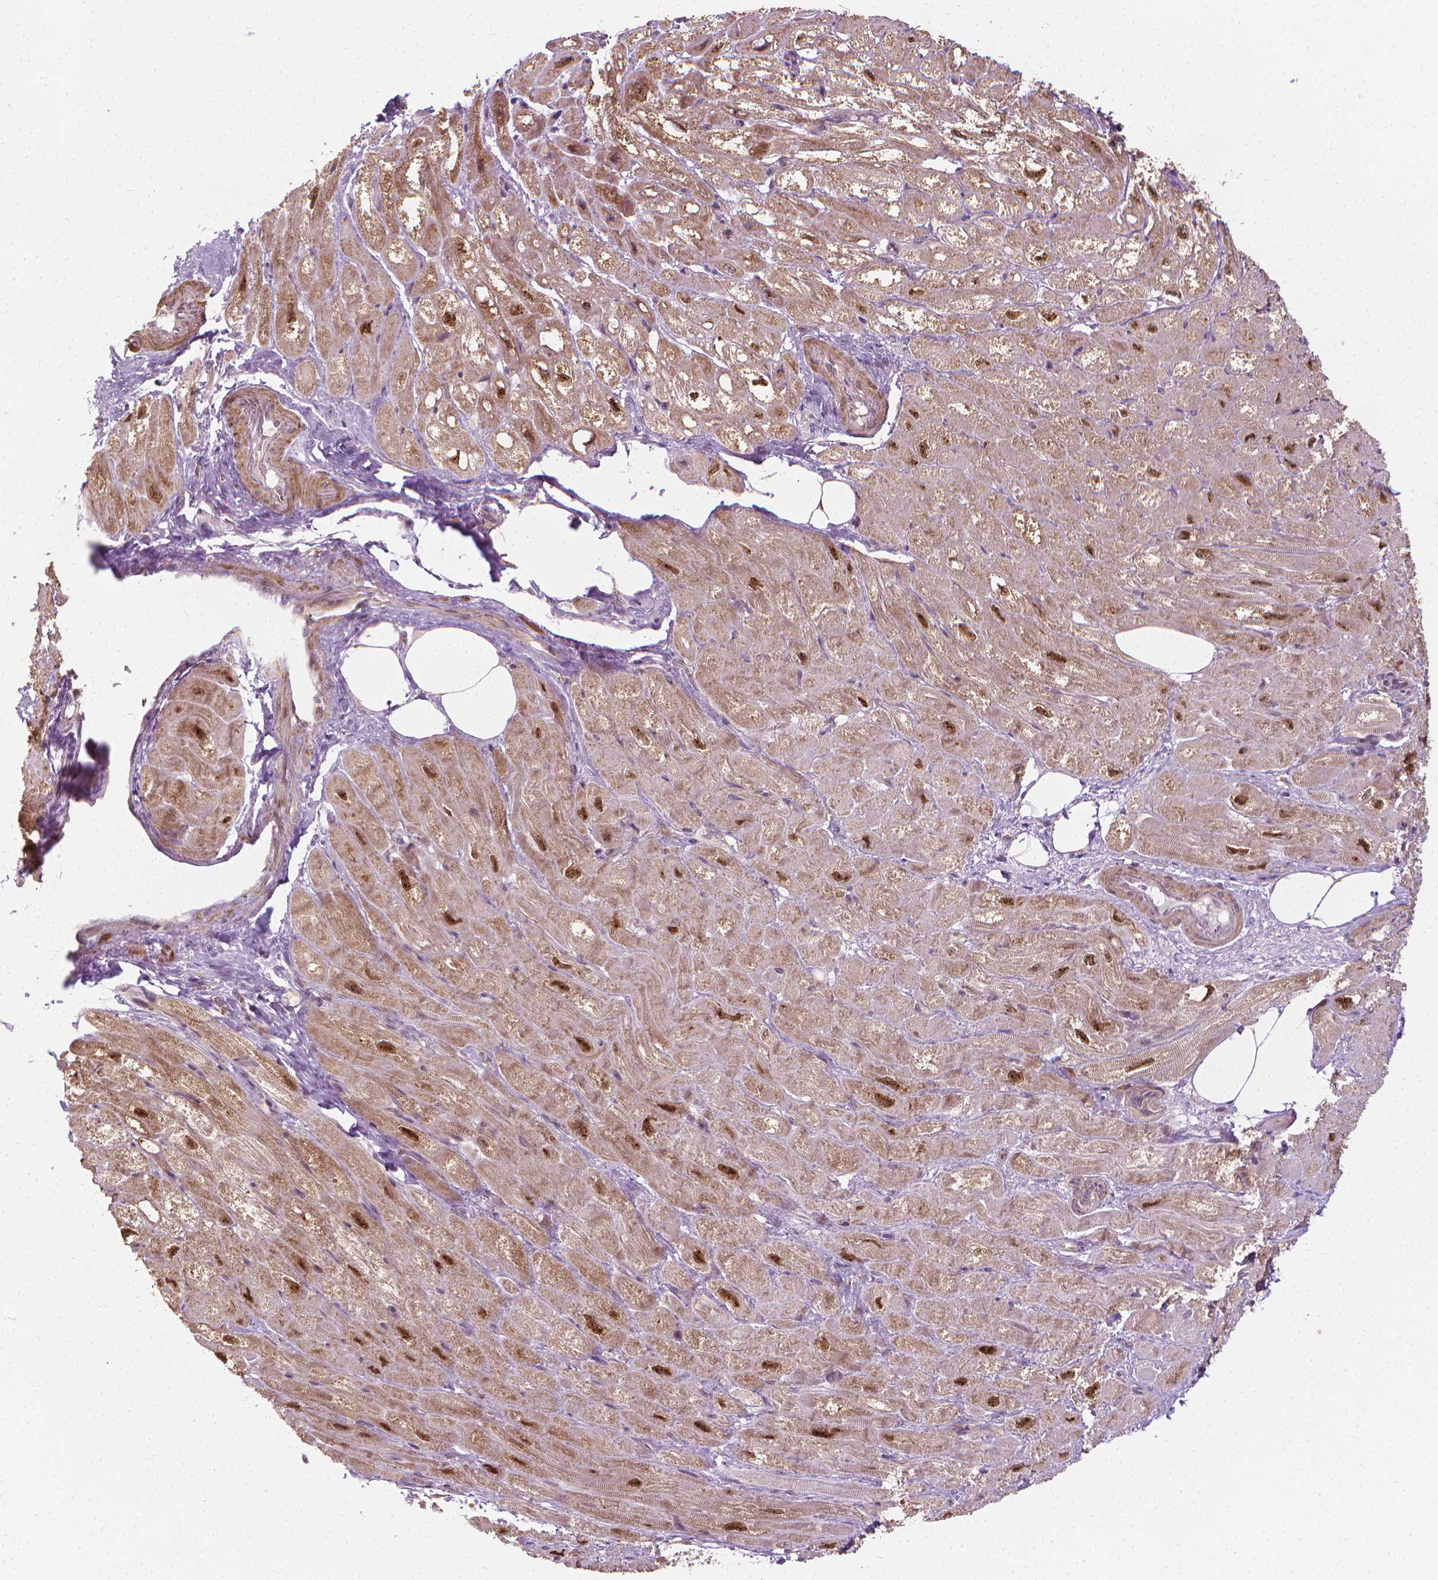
{"staining": {"intensity": "moderate", "quantity": ">75%", "location": "cytoplasmic/membranous,nuclear"}, "tissue": "heart muscle", "cell_type": "Cardiomyocytes", "image_type": "normal", "snomed": [{"axis": "morphology", "description": "Normal tissue, NOS"}, {"axis": "topography", "description": "Heart"}], "caption": "IHC histopathology image of normal heart muscle: heart muscle stained using immunohistochemistry shows medium levels of moderate protein expression localized specifically in the cytoplasmic/membranous,nuclear of cardiomyocytes, appearing as a cytoplasmic/membranous,nuclear brown color.", "gene": "PRAG1", "patient": {"sex": "female", "age": 69}}